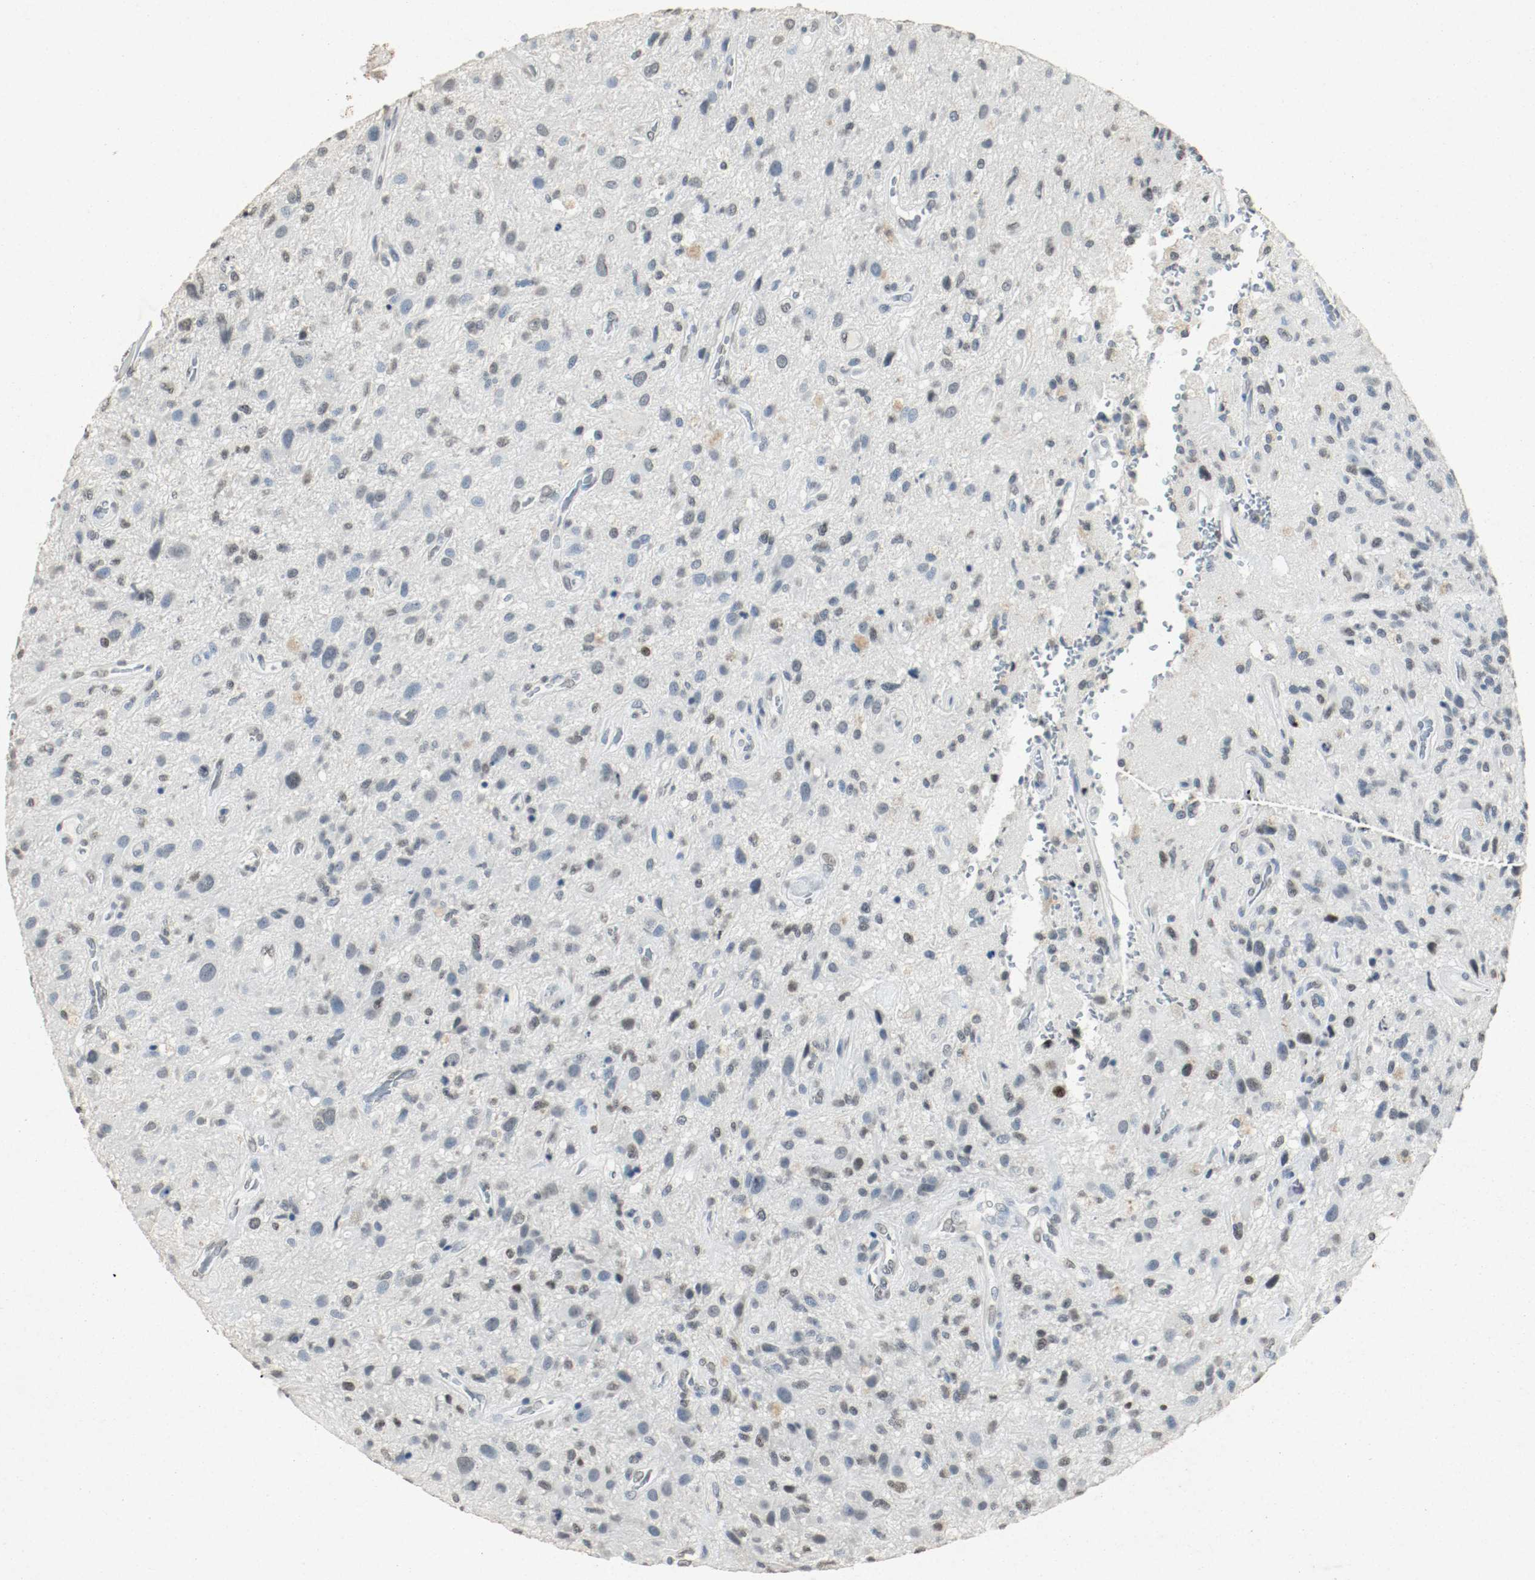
{"staining": {"intensity": "moderate", "quantity": "25%-75%", "location": "nuclear"}, "tissue": "glioma", "cell_type": "Tumor cells", "image_type": "cancer", "snomed": [{"axis": "morphology", "description": "Normal tissue, NOS"}, {"axis": "morphology", "description": "Glioma, malignant, High grade"}, {"axis": "topography", "description": "Cerebral cortex"}], "caption": "Immunohistochemistry (IHC) (DAB (3,3'-diaminobenzidine)) staining of glioma displays moderate nuclear protein positivity in approximately 25%-75% of tumor cells.", "gene": "DNMT1", "patient": {"sex": "male", "age": 75}}